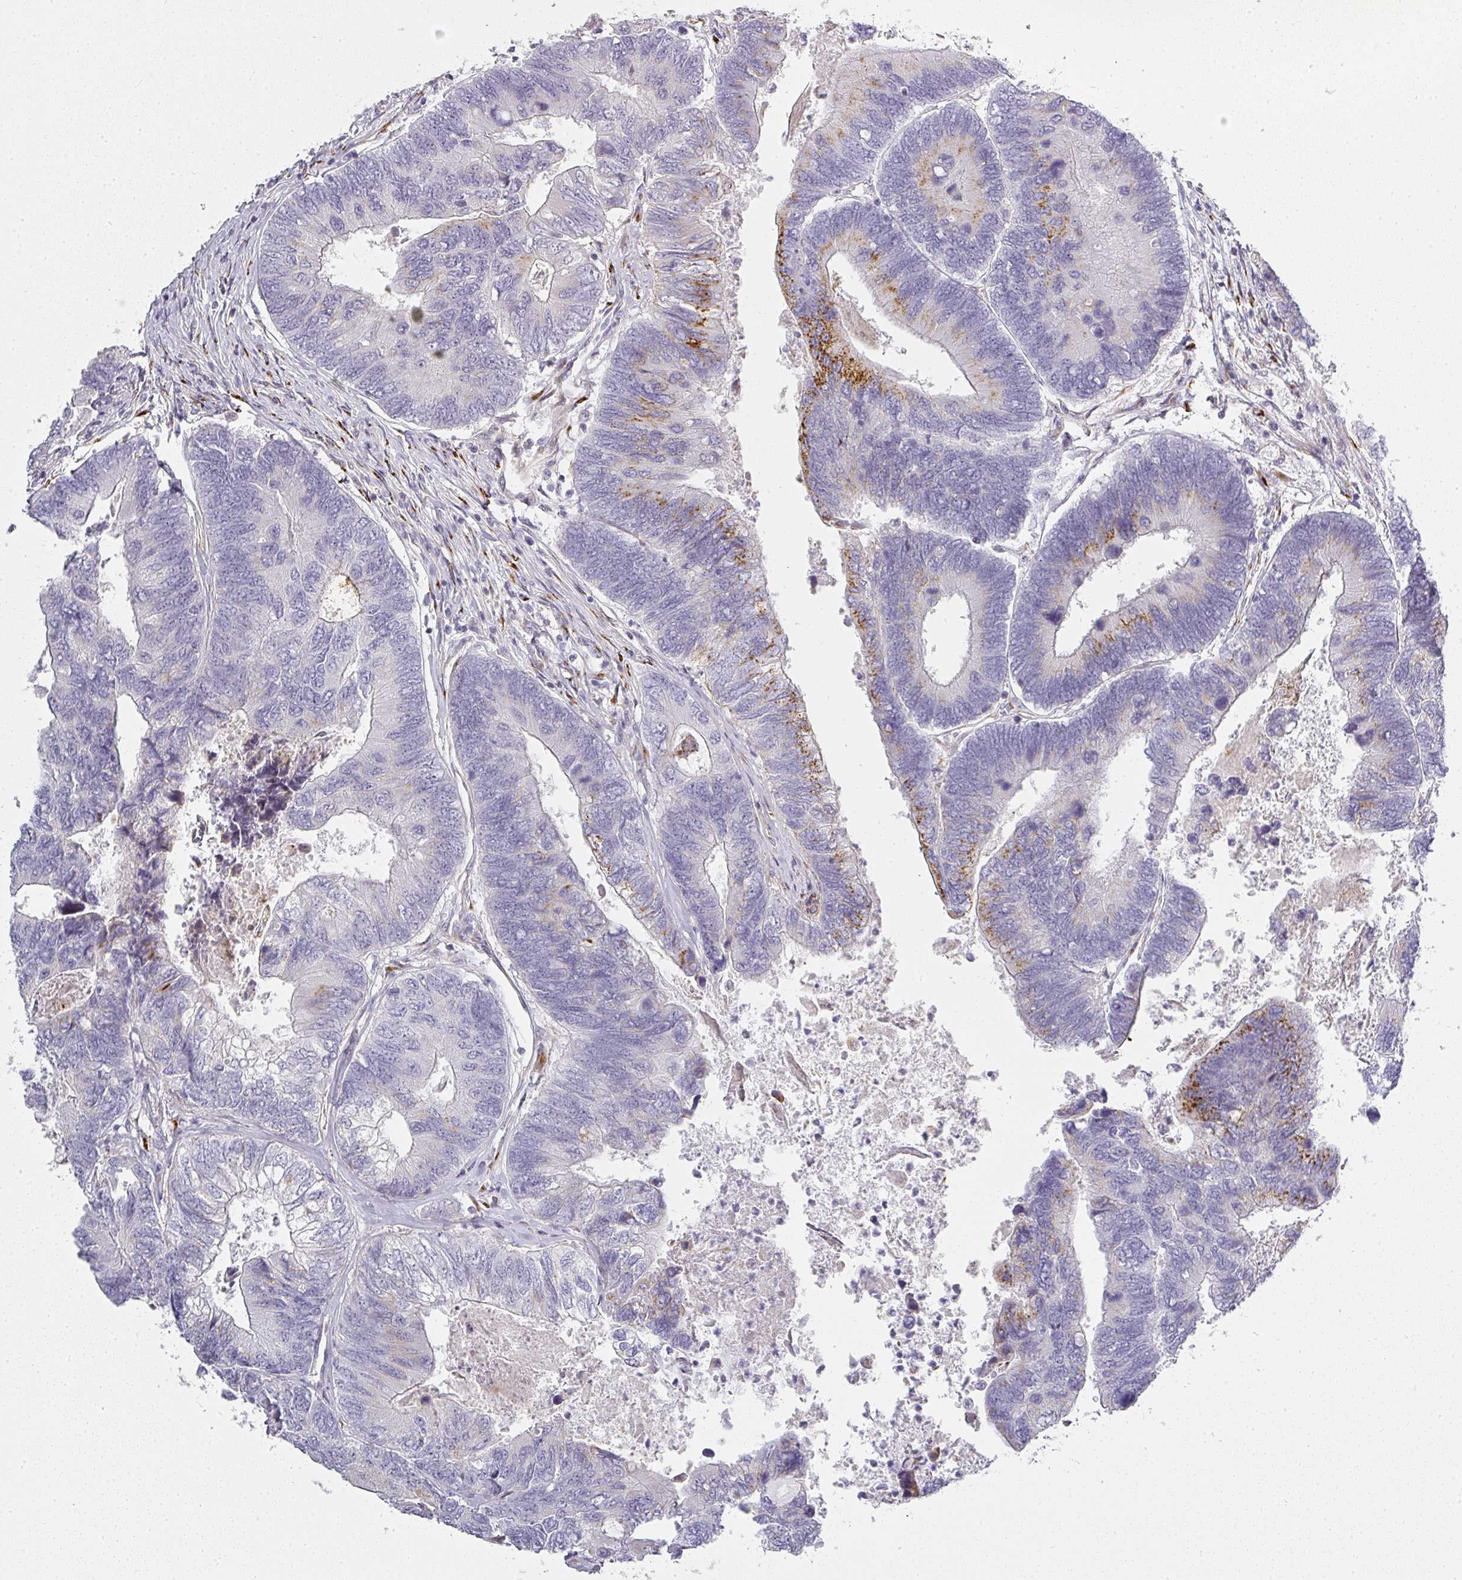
{"staining": {"intensity": "moderate", "quantity": "<25%", "location": "cytoplasmic/membranous"}, "tissue": "colorectal cancer", "cell_type": "Tumor cells", "image_type": "cancer", "snomed": [{"axis": "morphology", "description": "Adenocarcinoma, NOS"}, {"axis": "topography", "description": "Colon"}], "caption": "Colorectal cancer (adenocarcinoma) was stained to show a protein in brown. There is low levels of moderate cytoplasmic/membranous expression in approximately <25% of tumor cells. The staining was performed using DAB (3,3'-diaminobenzidine) to visualize the protein expression in brown, while the nuclei were stained in blue with hematoxylin (Magnification: 20x).", "gene": "ATP8B2", "patient": {"sex": "female", "age": 67}}